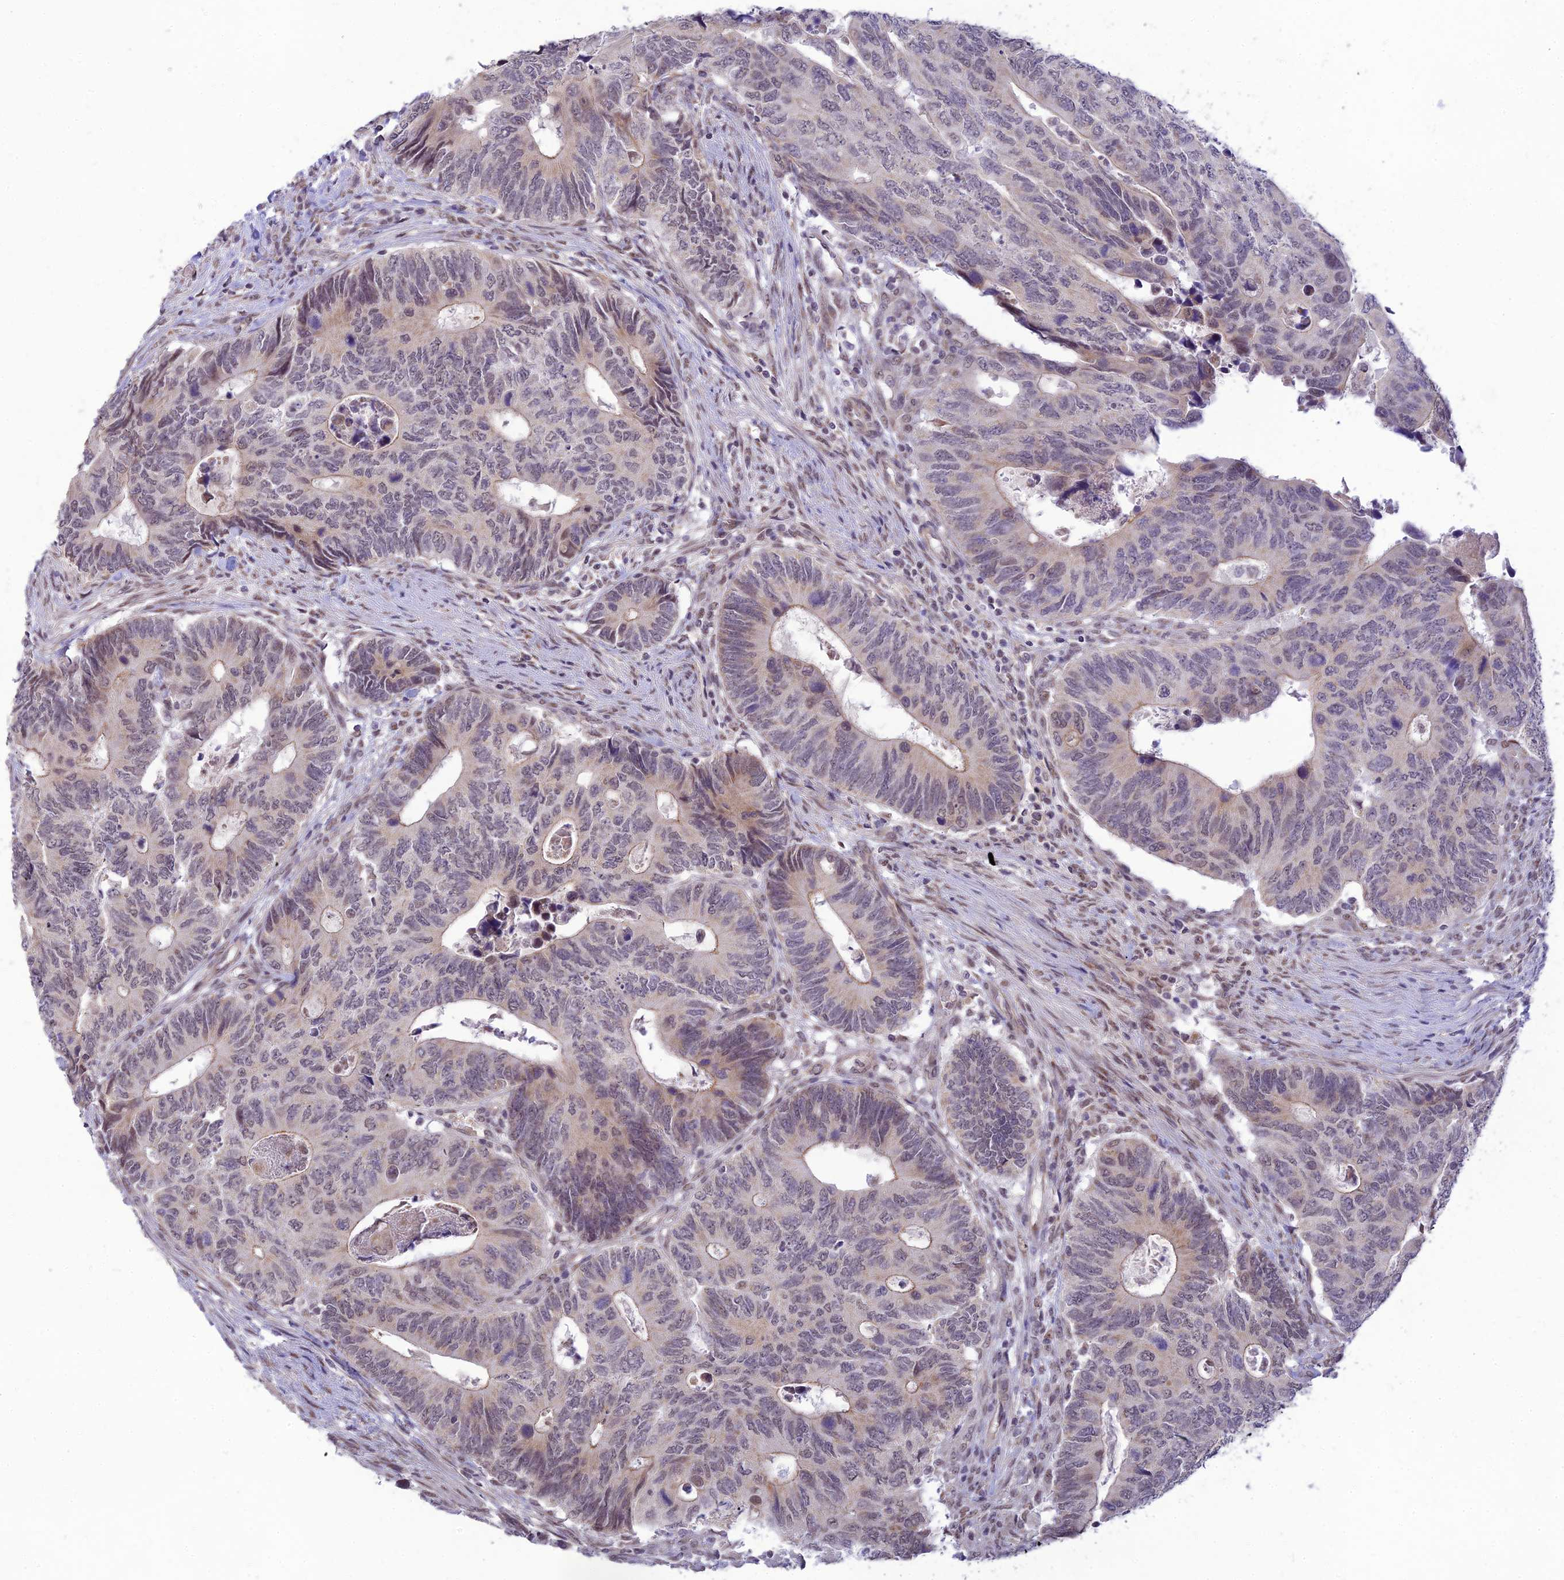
{"staining": {"intensity": "weak", "quantity": "<25%", "location": "cytoplasmic/membranous,nuclear"}, "tissue": "colorectal cancer", "cell_type": "Tumor cells", "image_type": "cancer", "snomed": [{"axis": "morphology", "description": "Adenocarcinoma, NOS"}, {"axis": "topography", "description": "Colon"}], "caption": "Histopathology image shows no significant protein staining in tumor cells of colorectal cancer (adenocarcinoma). (DAB immunohistochemistry (IHC) visualized using brightfield microscopy, high magnification).", "gene": "MICOS13", "patient": {"sex": "male", "age": 87}}